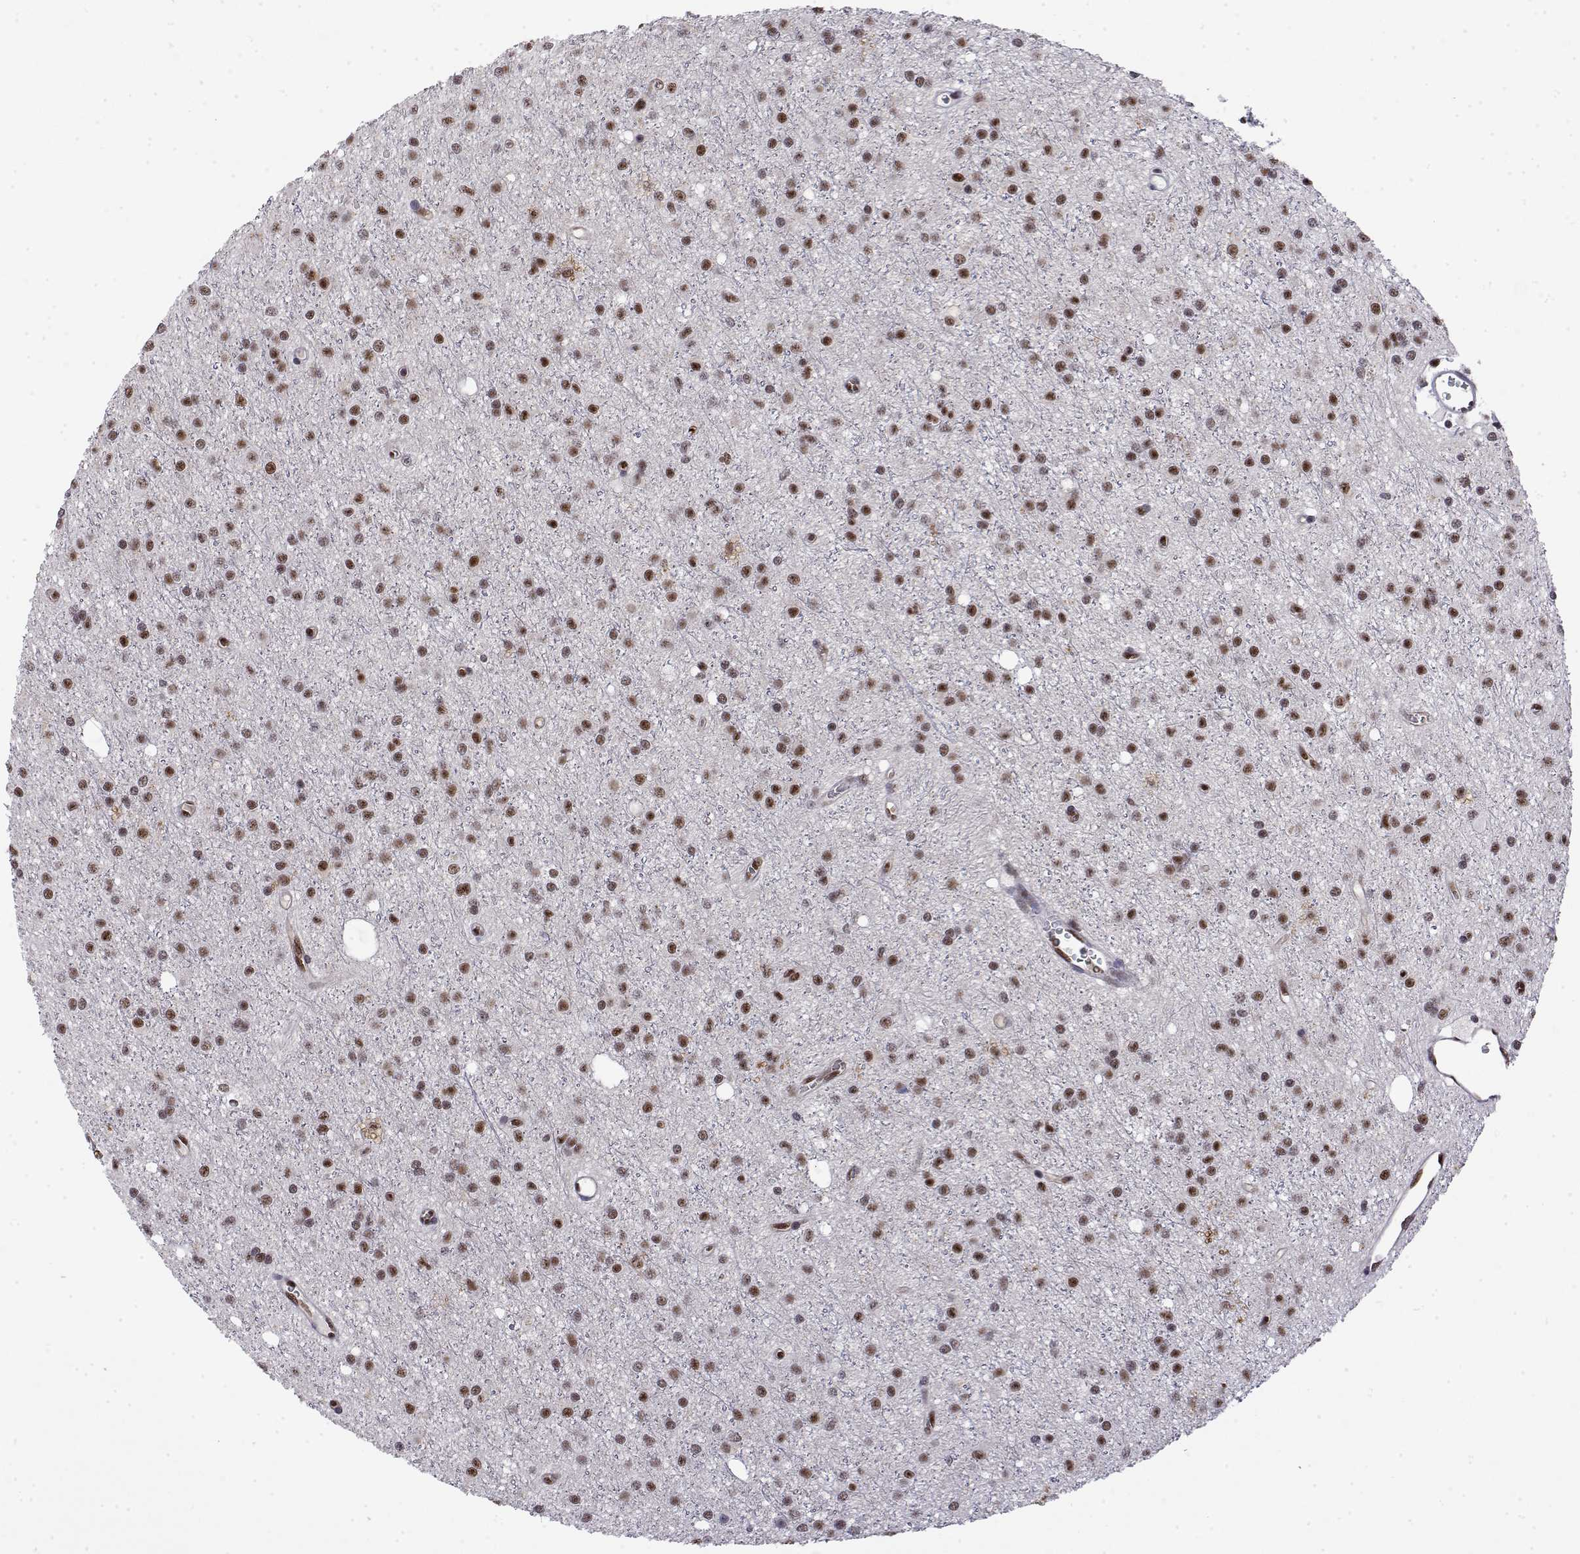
{"staining": {"intensity": "moderate", "quantity": "25%-75%", "location": "nuclear"}, "tissue": "glioma", "cell_type": "Tumor cells", "image_type": "cancer", "snomed": [{"axis": "morphology", "description": "Glioma, malignant, Low grade"}, {"axis": "topography", "description": "Brain"}], "caption": "Tumor cells exhibit medium levels of moderate nuclear staining in about 25%-75% of cells in human malignant glioma (low-grade).", "gene": "POLDIP3", "patient": {"sex": "male", "age": 27}}